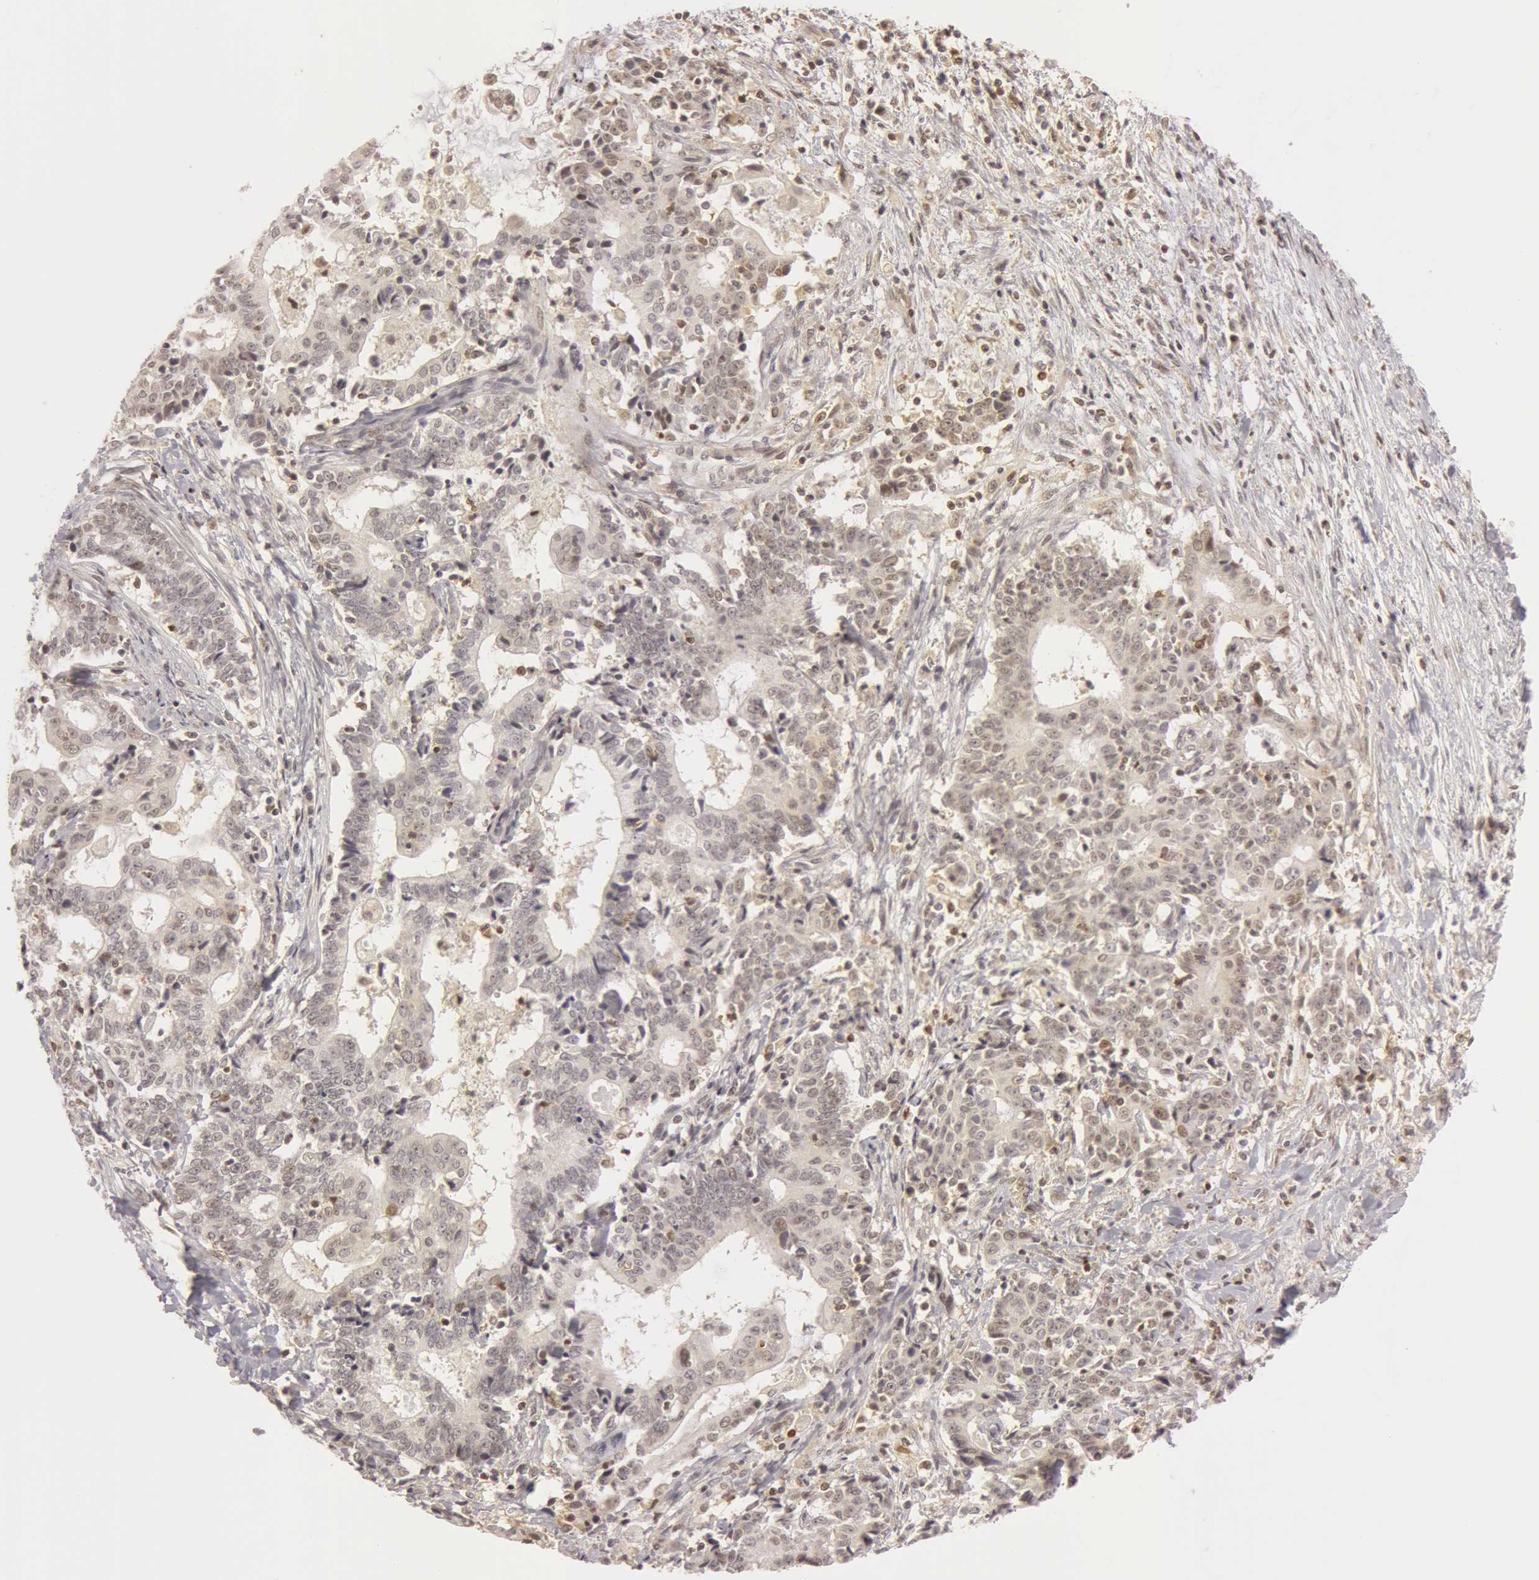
{"staining": {"intensity": "negative", "quantity": "none", "location": "none"}, "tissue": "liver cancer", "cell_type": "Tumor cells", "image_type": "cancer", "snomed": [{"axis": "morphology", "description": "Cholangiocarcinoma"}, {"axis": "topography", "description": "Liver"}], "caption": "The image exhibits no significant positivity in tumor cells of liver cancer (cholangiocarcinoma).", "gene": "OASL", "patient": {"sex": "male", "age": 57}}